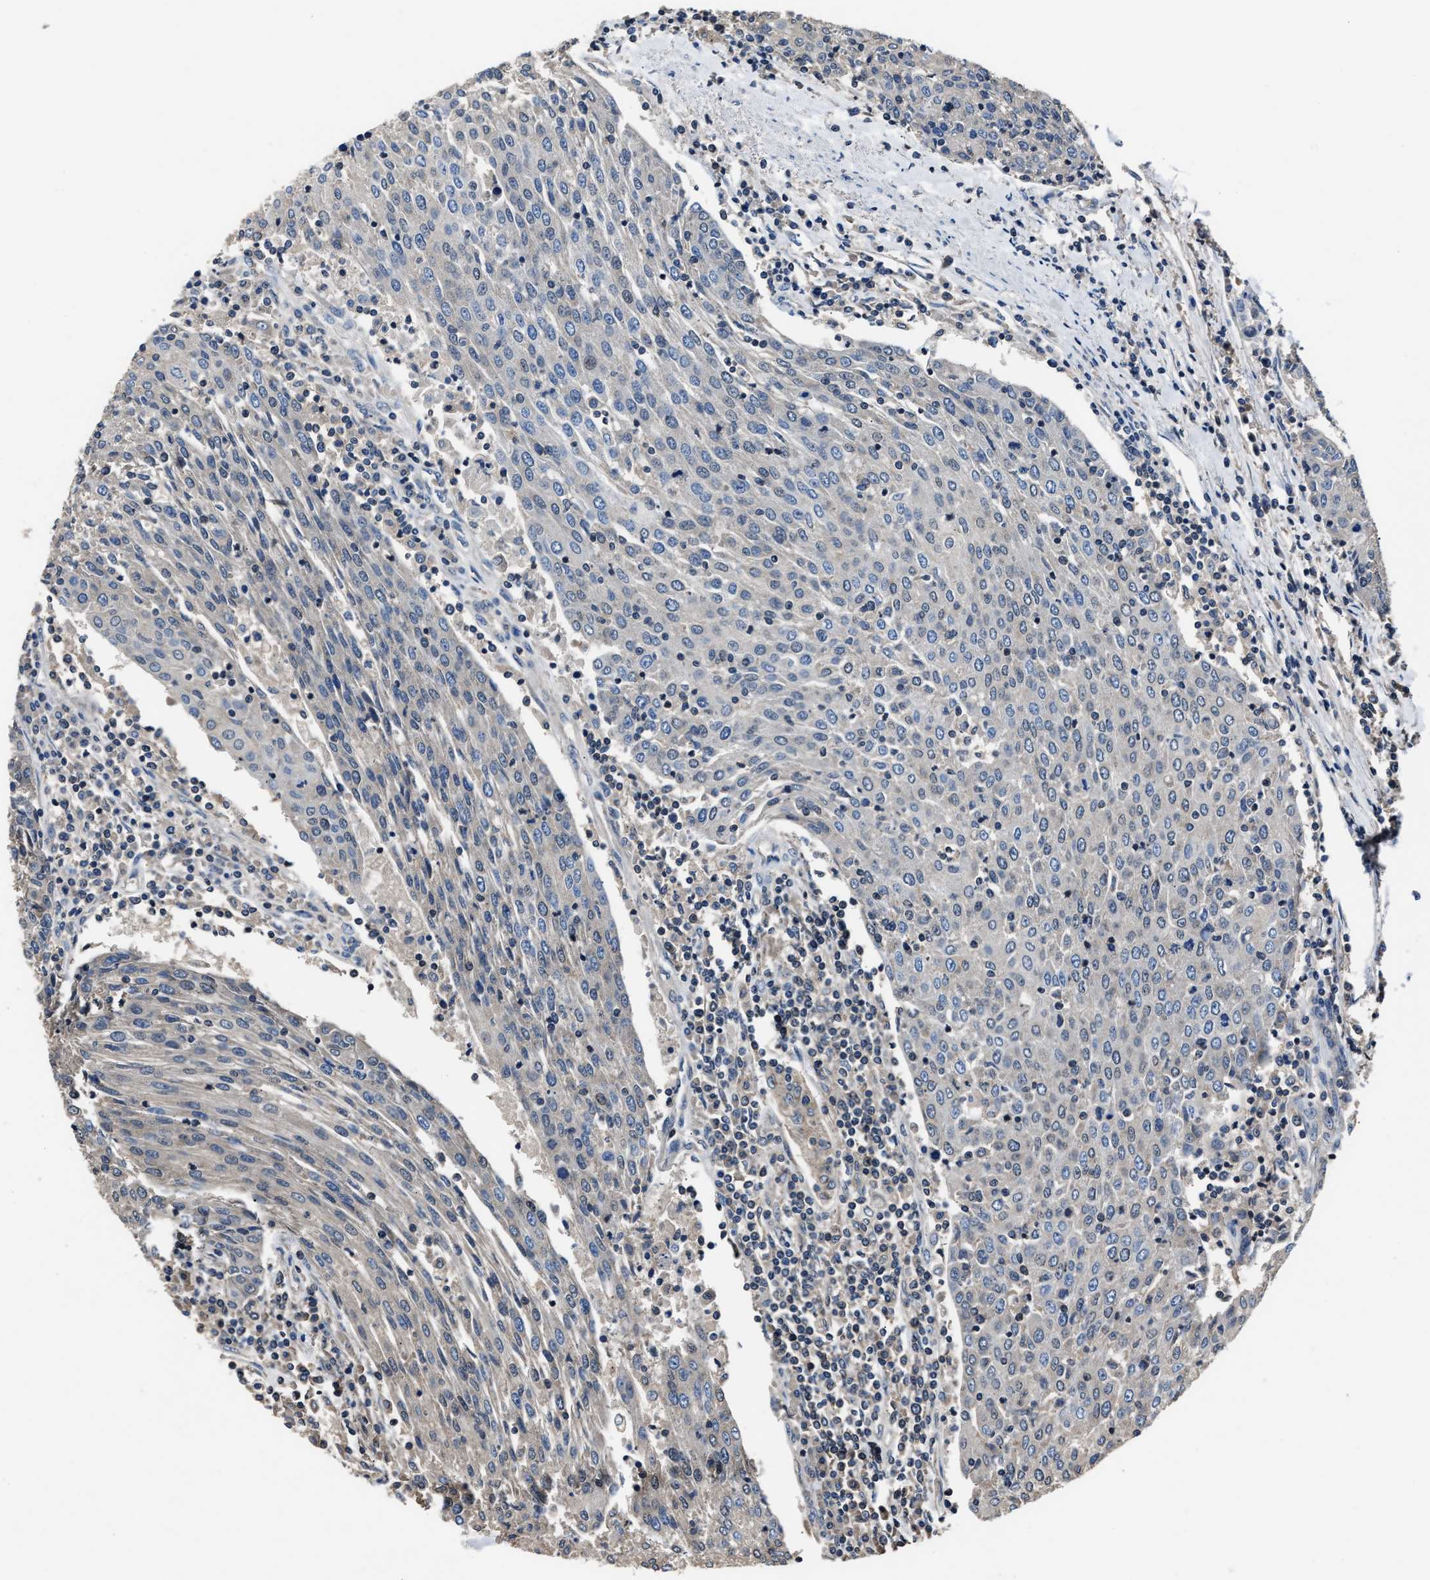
{"staining": {"intensity": "weak", "quantity": "<25%", "location": "cytoplasmic/membranous"}, "tissue": "urothelial cancer", "cell_type": "Tumor cells", "image_type": "cancer", "snomed": [{"axis": "morphology", "description": "Urothelial carcinoma, High grade"}, {"axis": "topography", "description": "Urinary bladder"}], "caption": "The histopathology image displays no significant expression in tumor cells of urothelial cancer.", "gene": "TNRC18", "patient": {"sex": "female", "age": 85}}